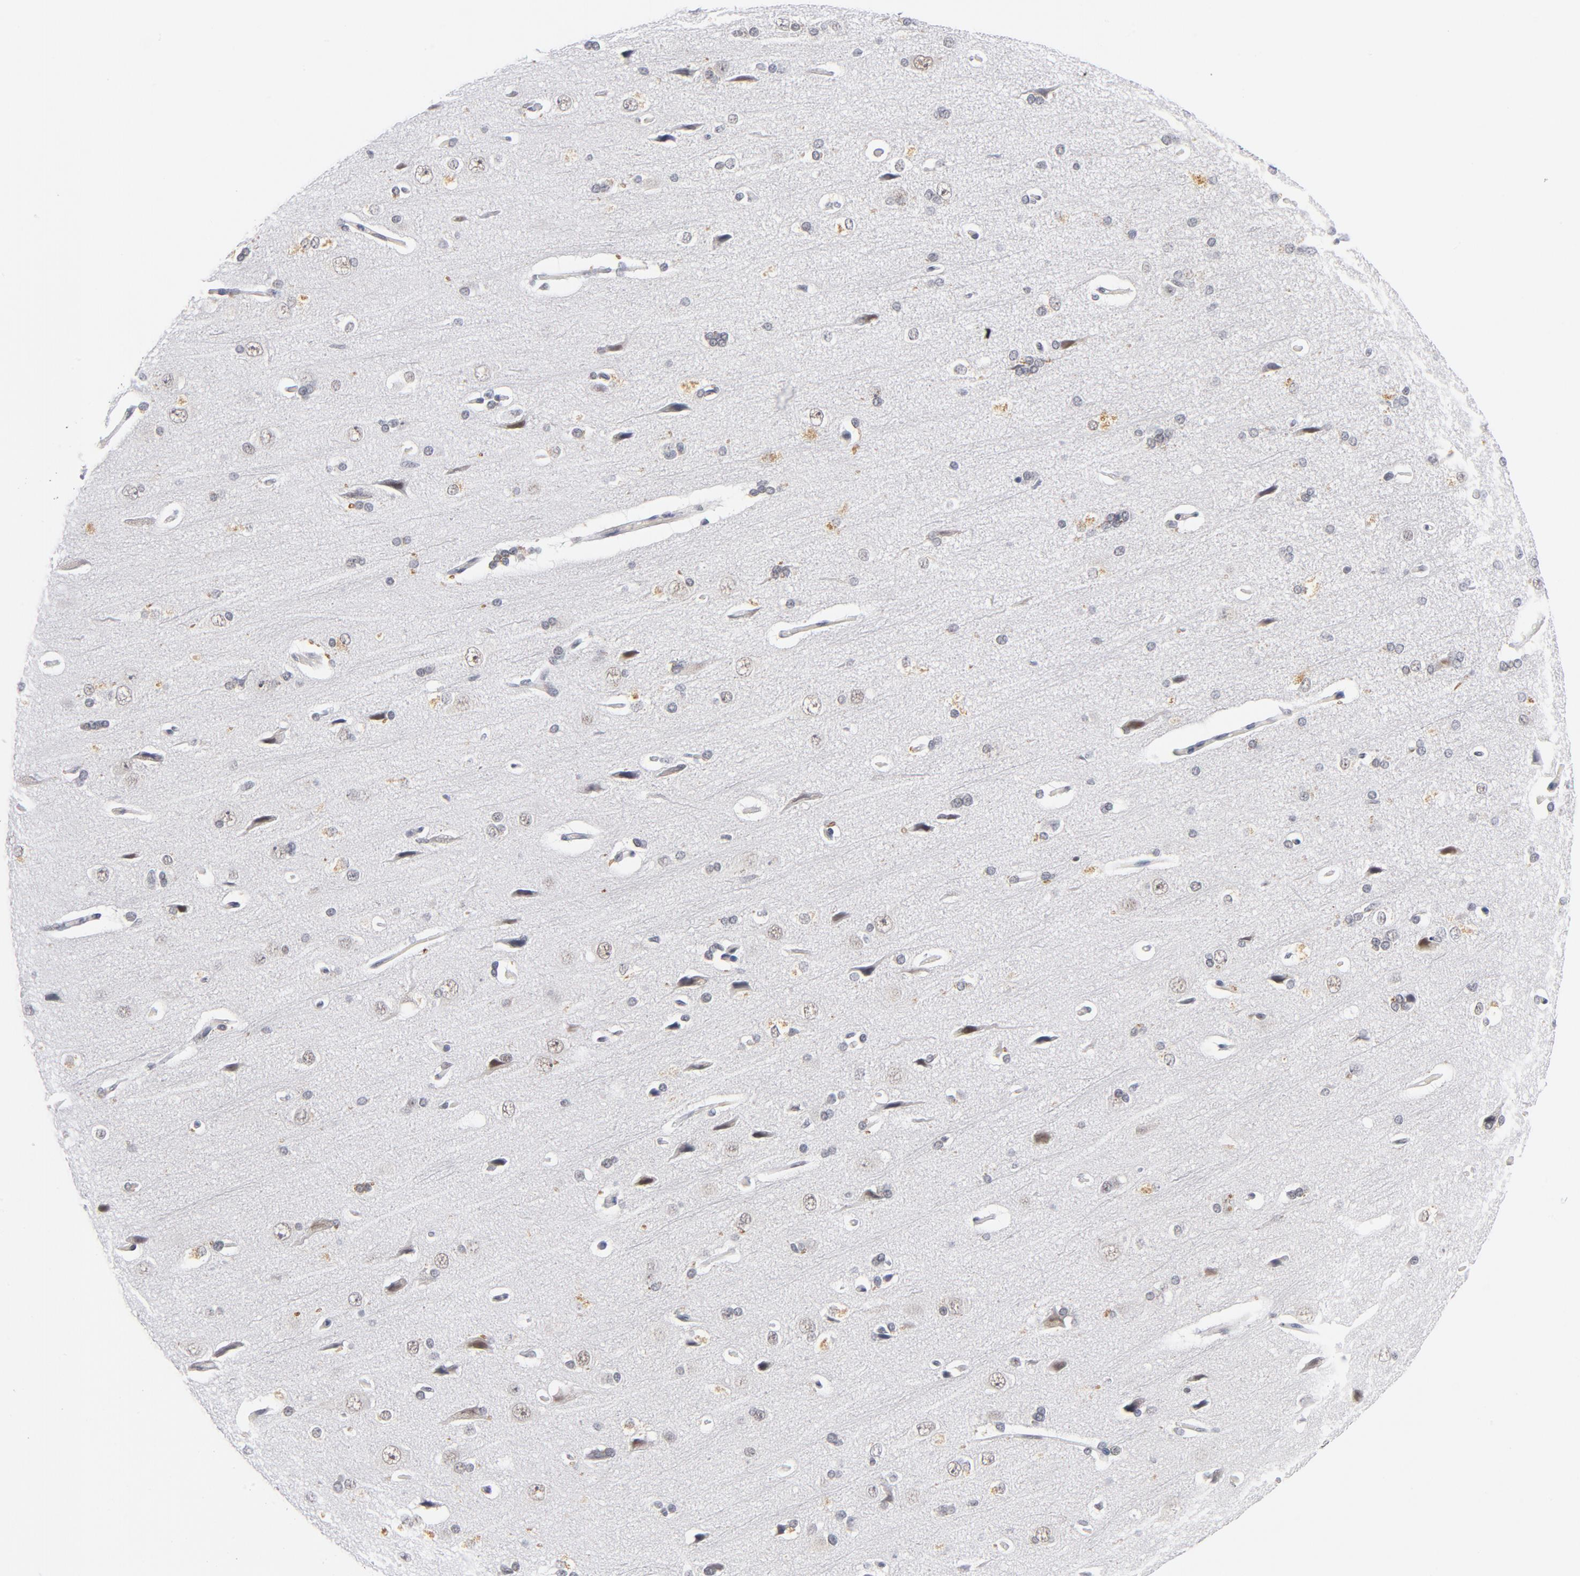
{"staining": {"intensity": "negative", "quantity": "none", "location": "none"}, "tissue": "cerebral cortex", "cell_type": "Endothelial cells", "image_type": "normal", "snomed": [{"axis": "morphology", "description": "Normal tissue, NOS"}, {"axis": "topography", "description": "Cerebral cortex"}], "caption": "Endothelial cells show no significant protein positivity in normal cerebral cortex.", "gene": "BAP1", "patient": {"sex": "male", "age": 62}}